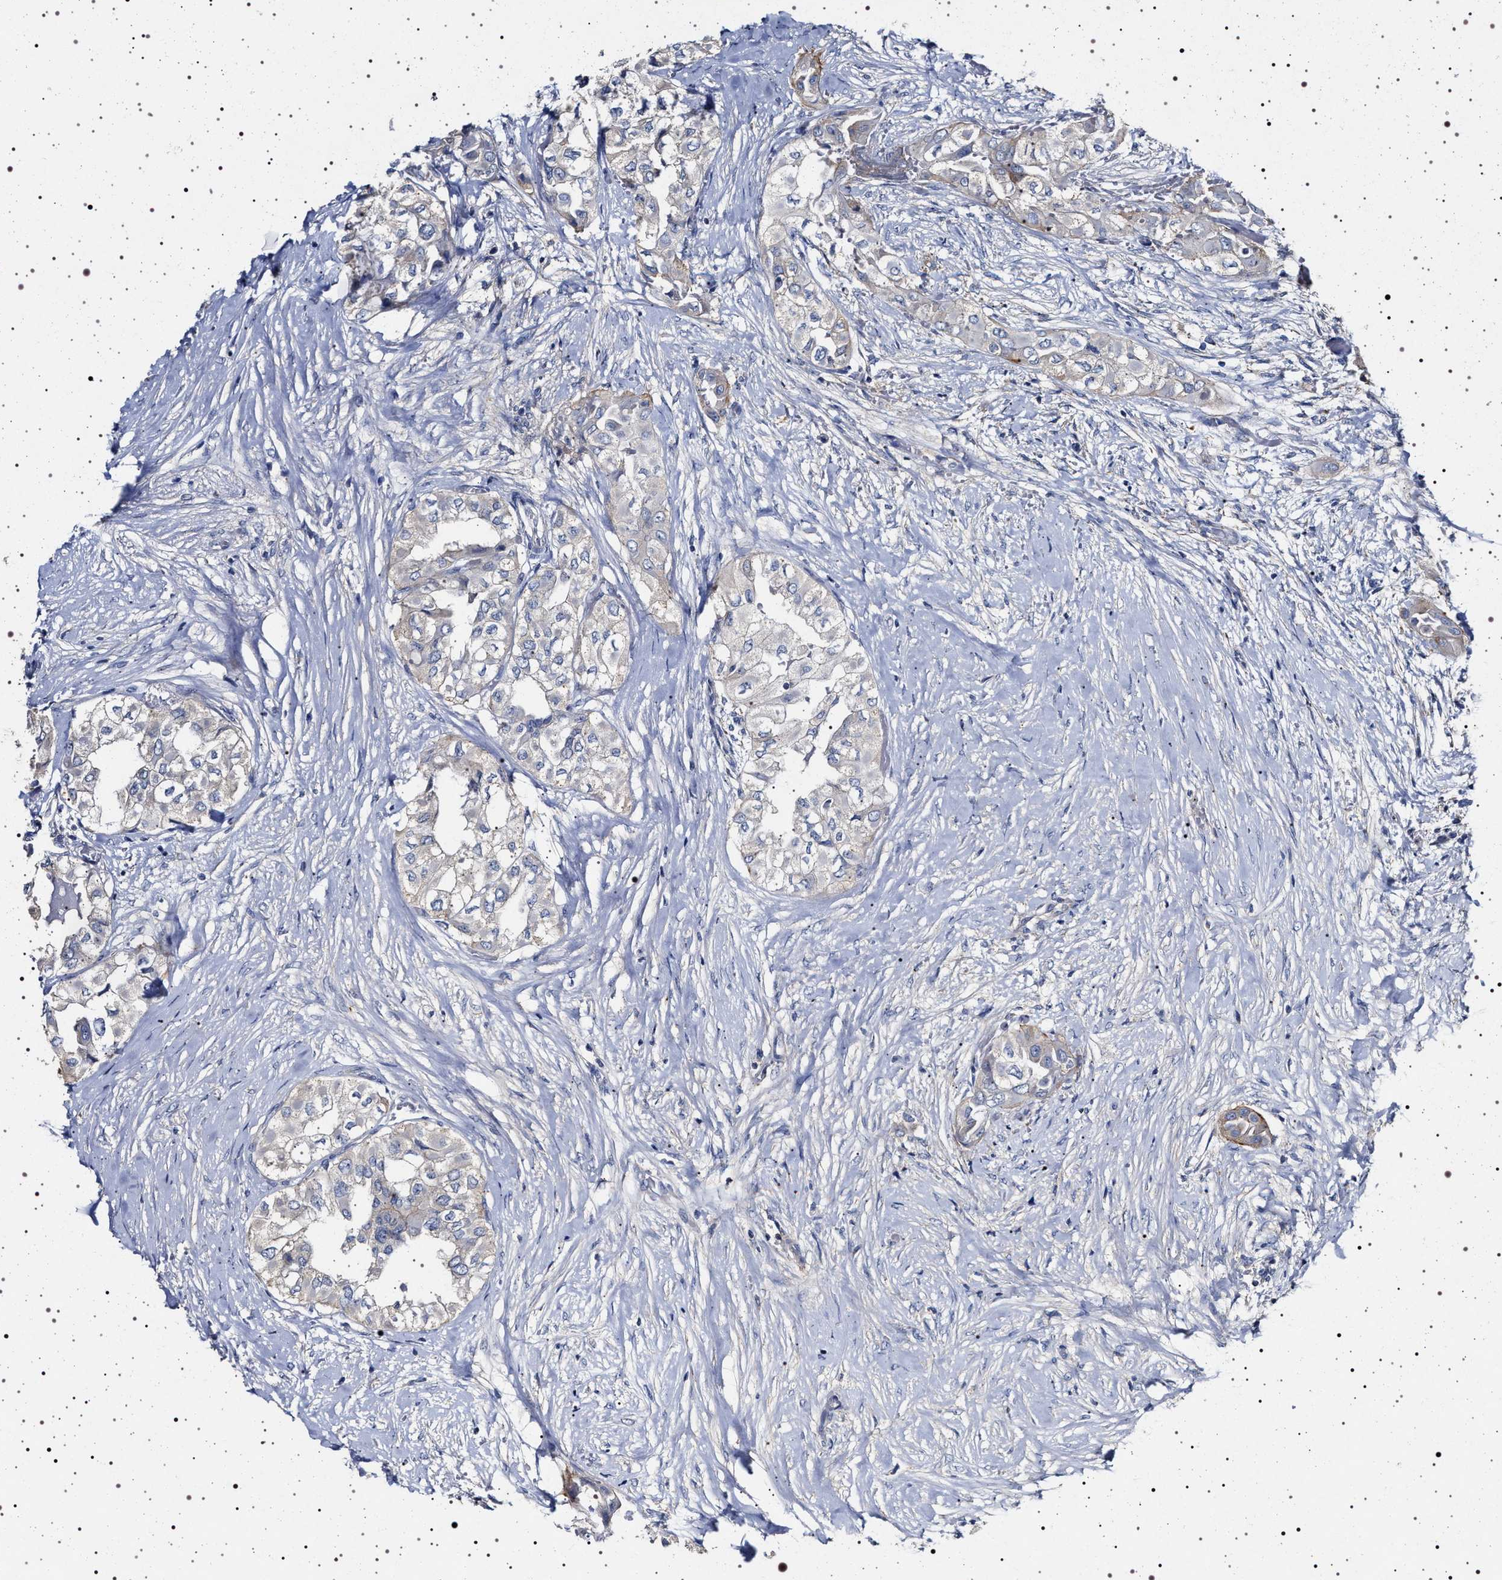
{"staining": {"intensity": "negative", "quantity": "none", "location": "none"}, "tissue": "thyroid cancer", "cell_type": "Tumor cells", "image_type": "cancer", "snomed": [{"axis": "morphology", "description": "Papillary adenocarcinoma, NOS"}, {"axis": "topography", "description": "Thyroid gland"}], "caption": "An immunohistochemistry (IHC) histopathology image of thyroid papillary adenocarcinoma is shown. There is no staining in tumor cells of thyroid papillary adenocarcinoma.", "gene": "NAALADL2", "patient": {"sex": "female", "age": 59}}